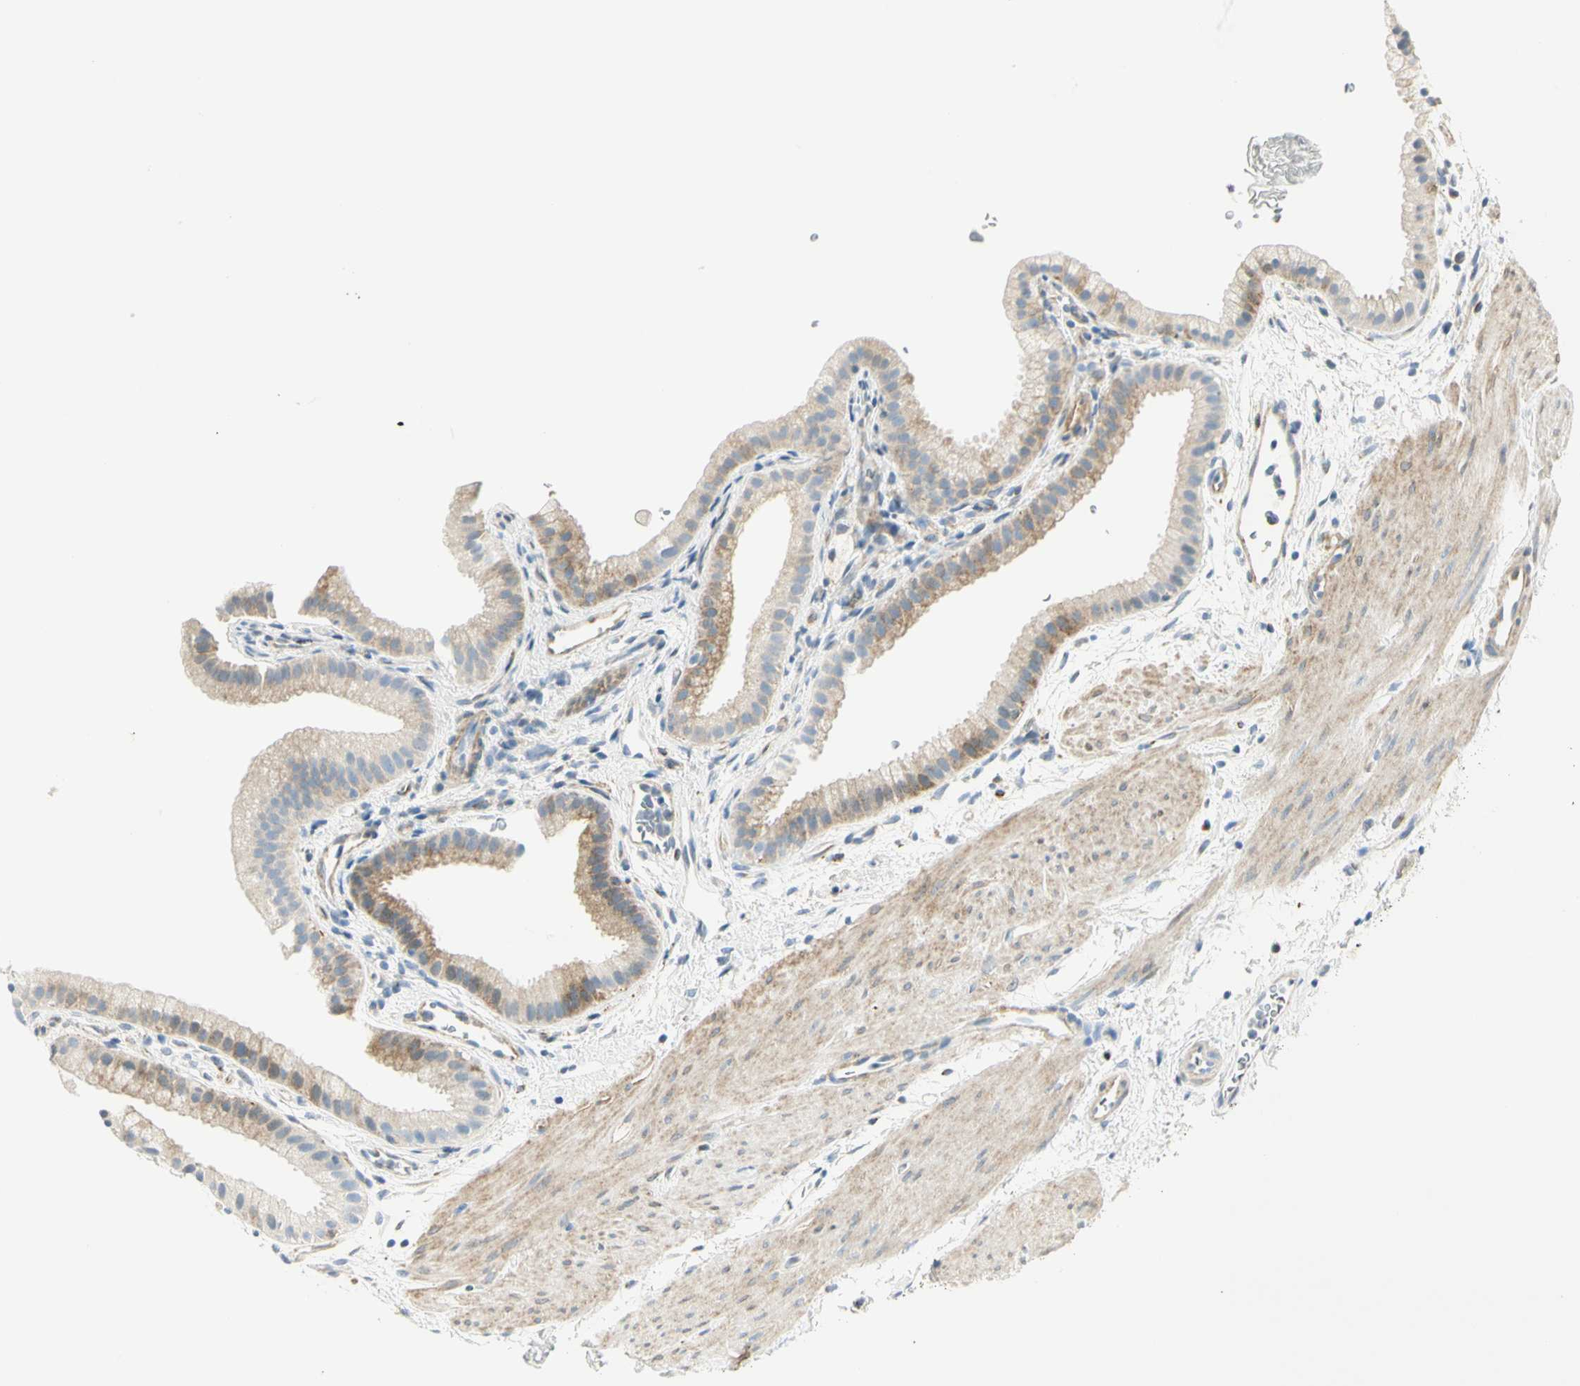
{"staining": {"intensity": "moderate", "quantity": "25%-75%", "location": "cytoplasmic/membranous"}, "tissue": "gallbladder", "cell_type": "Glandular cells", "image_type": "normal", "snomed": [{"axis": "morphology", "description": "Normal tissue, NOS"}, {"axis": "topography", "description": "Gallbladder"}], "caption": "Immunohistochemistry histopathology image of normal gallbladder: gallbladder stained using immunohistochemistry exhibits medium levels of moderate protein expression localized specifically in the cytoplasmic/membranous of glandular cells, appearing as a cytoplasmic/membranous brown color.", "gene": "TNFSF11", "patient": {"sex": "female", "age": 64}}